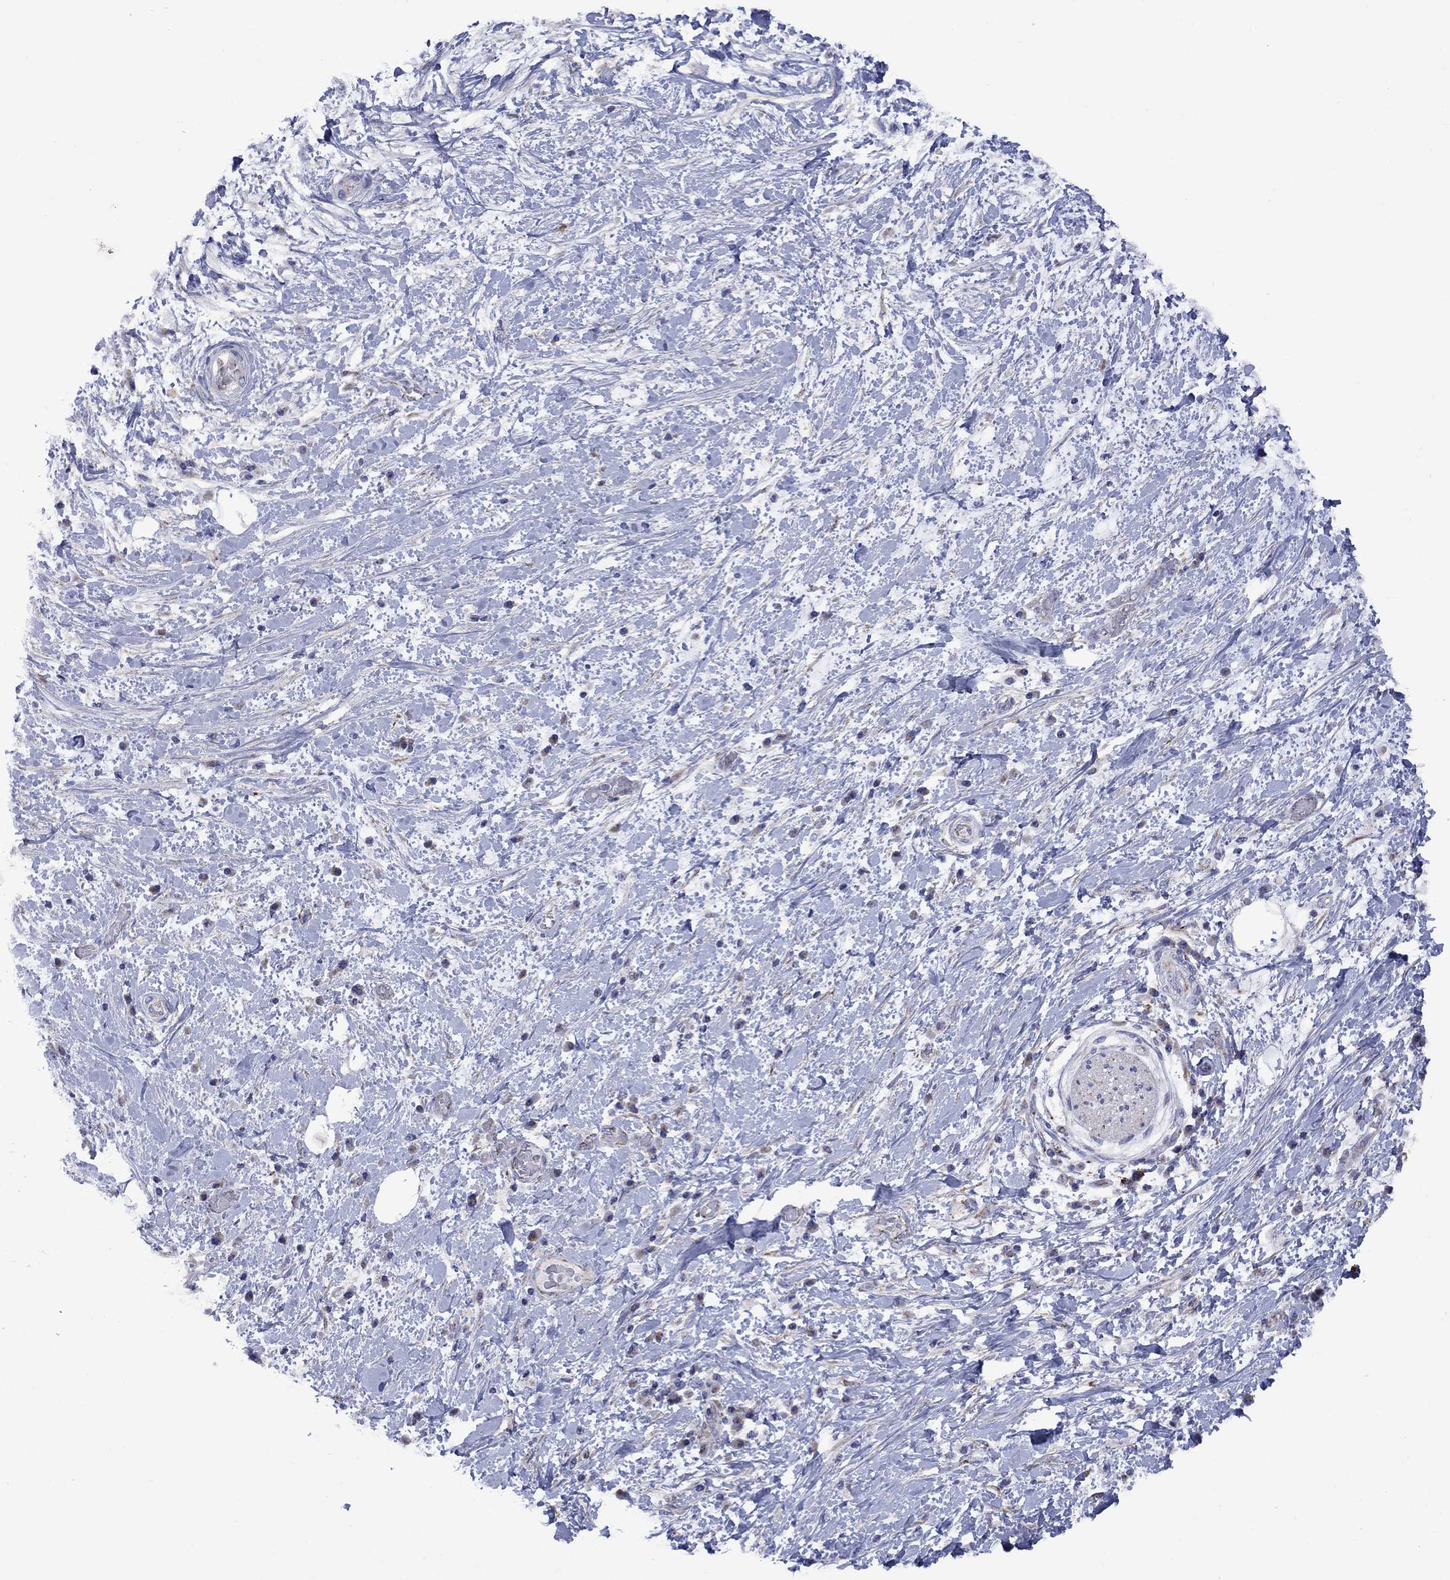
{"staining": {"intensity": "strong", "quantity": "<25%", "location": "cytoplasmic/membranous"}, "tissue": "liver cancer", "cell_type": "Tumor cells", "image_type": "cancer", "snomed": [{"axis": "morphology", "description": "Cholangiocarcinoma"}, {"axis": "topography", "description": "Liver"}], "caption": "The histopathology image shows a brown stain indicating the presence of a protein in the cytoplasmic/membranous of tumor cells in liver cholangiocarcinoma.", "gene": "CISD1", "patient": {"sex": "female", "age": 73}}